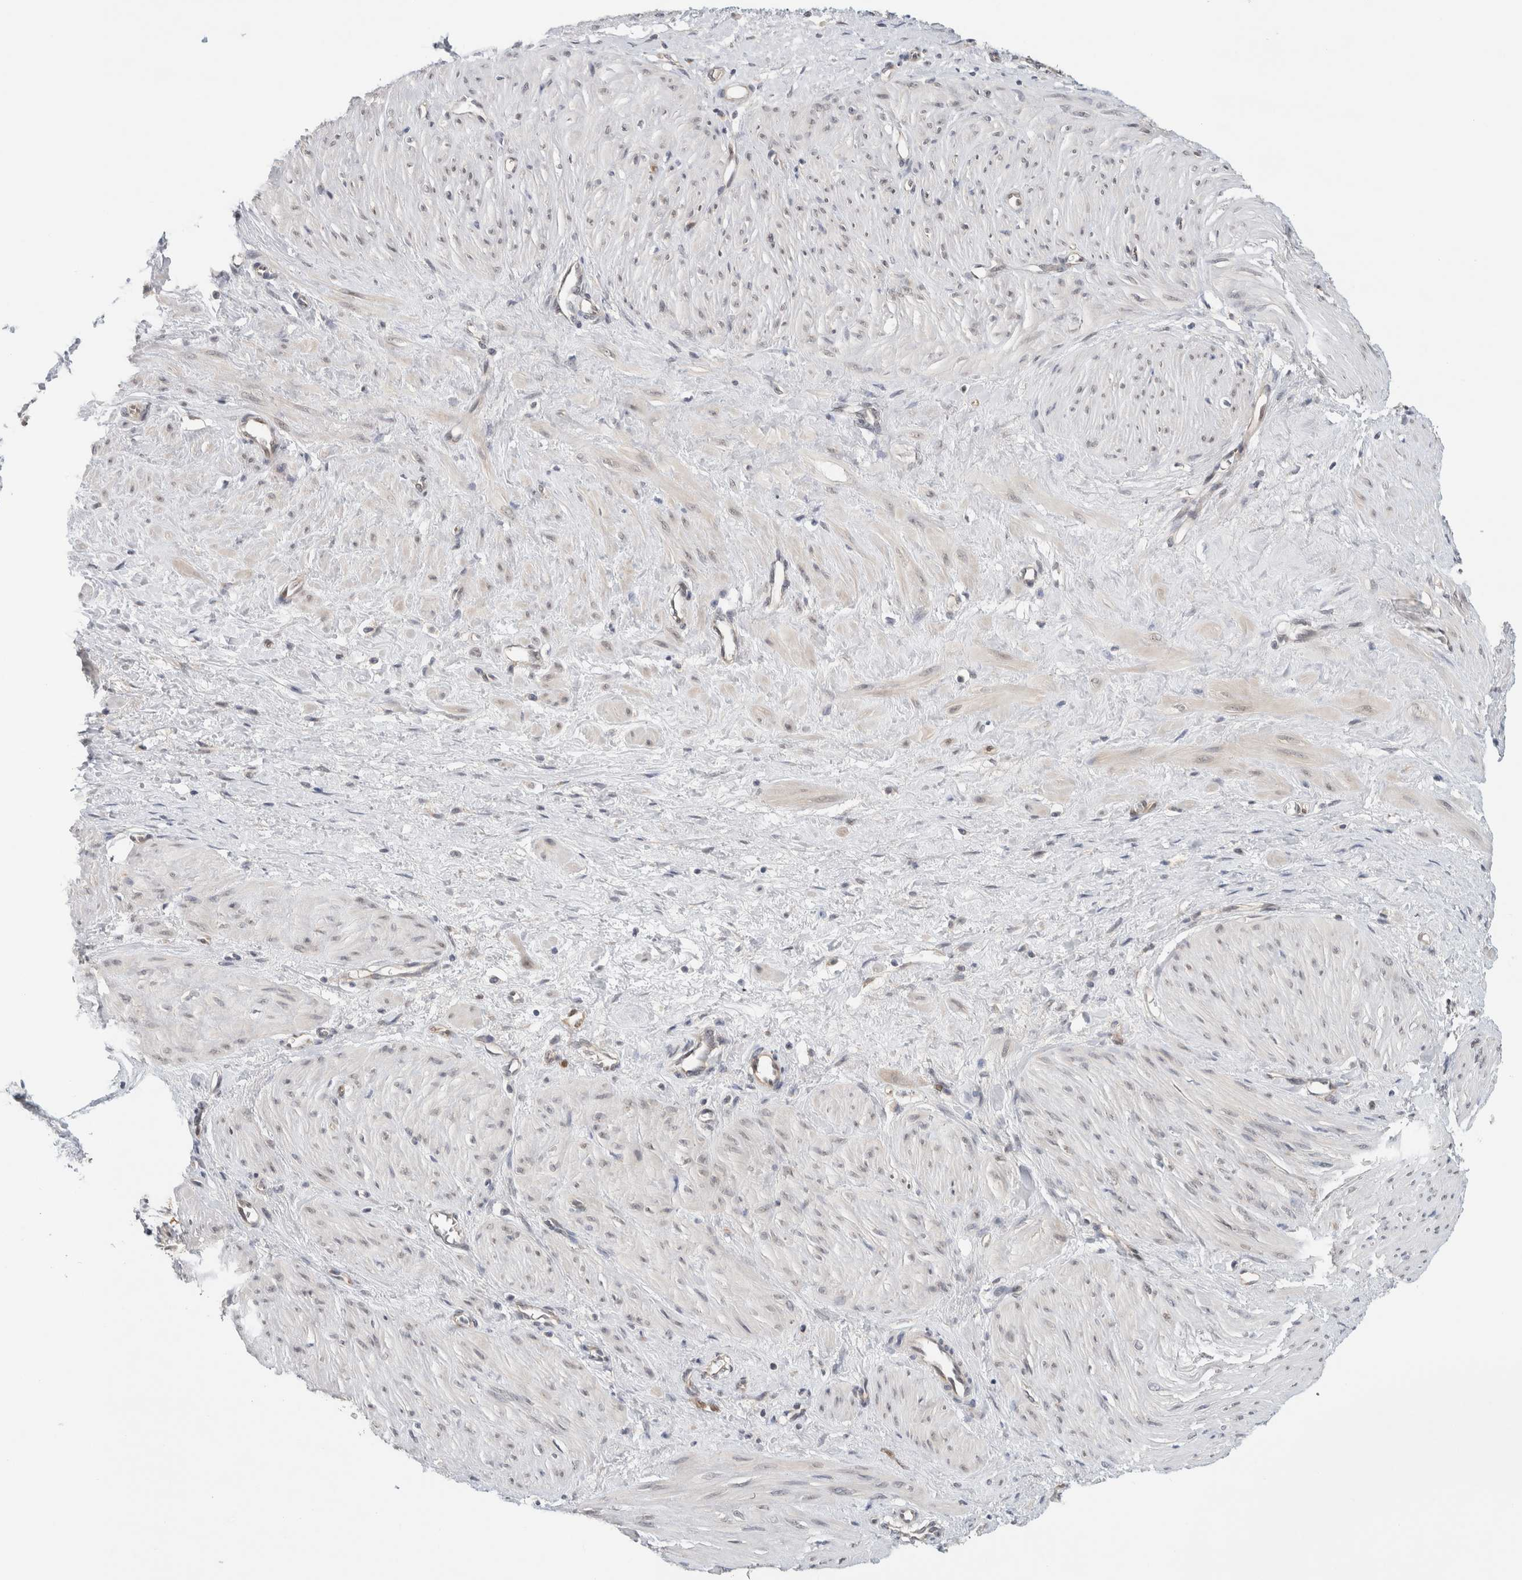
{"staining": {"intensity": "weak", "quantity": "<25%", "location": "cytoplasmic/membranous"}, "tissue": "smooth muscle", "cell_type": "Smooth muscle cells", "image_type": "normal", "snomed": [{"axis": "morphology", "description": "Normal tissue, NOS"}, {"axis": "topography", "description": "Endometrium"}], "caption": "IHC of normal smooth muscle exhibits no staining in smooth muscle cells. (DAB (3,3'-diaminobenzidine) IHC visualized using brightfield microscopy, high magnification).", "gene": "EIF4G3", "patient": {"sex": "female", "age": 33}}